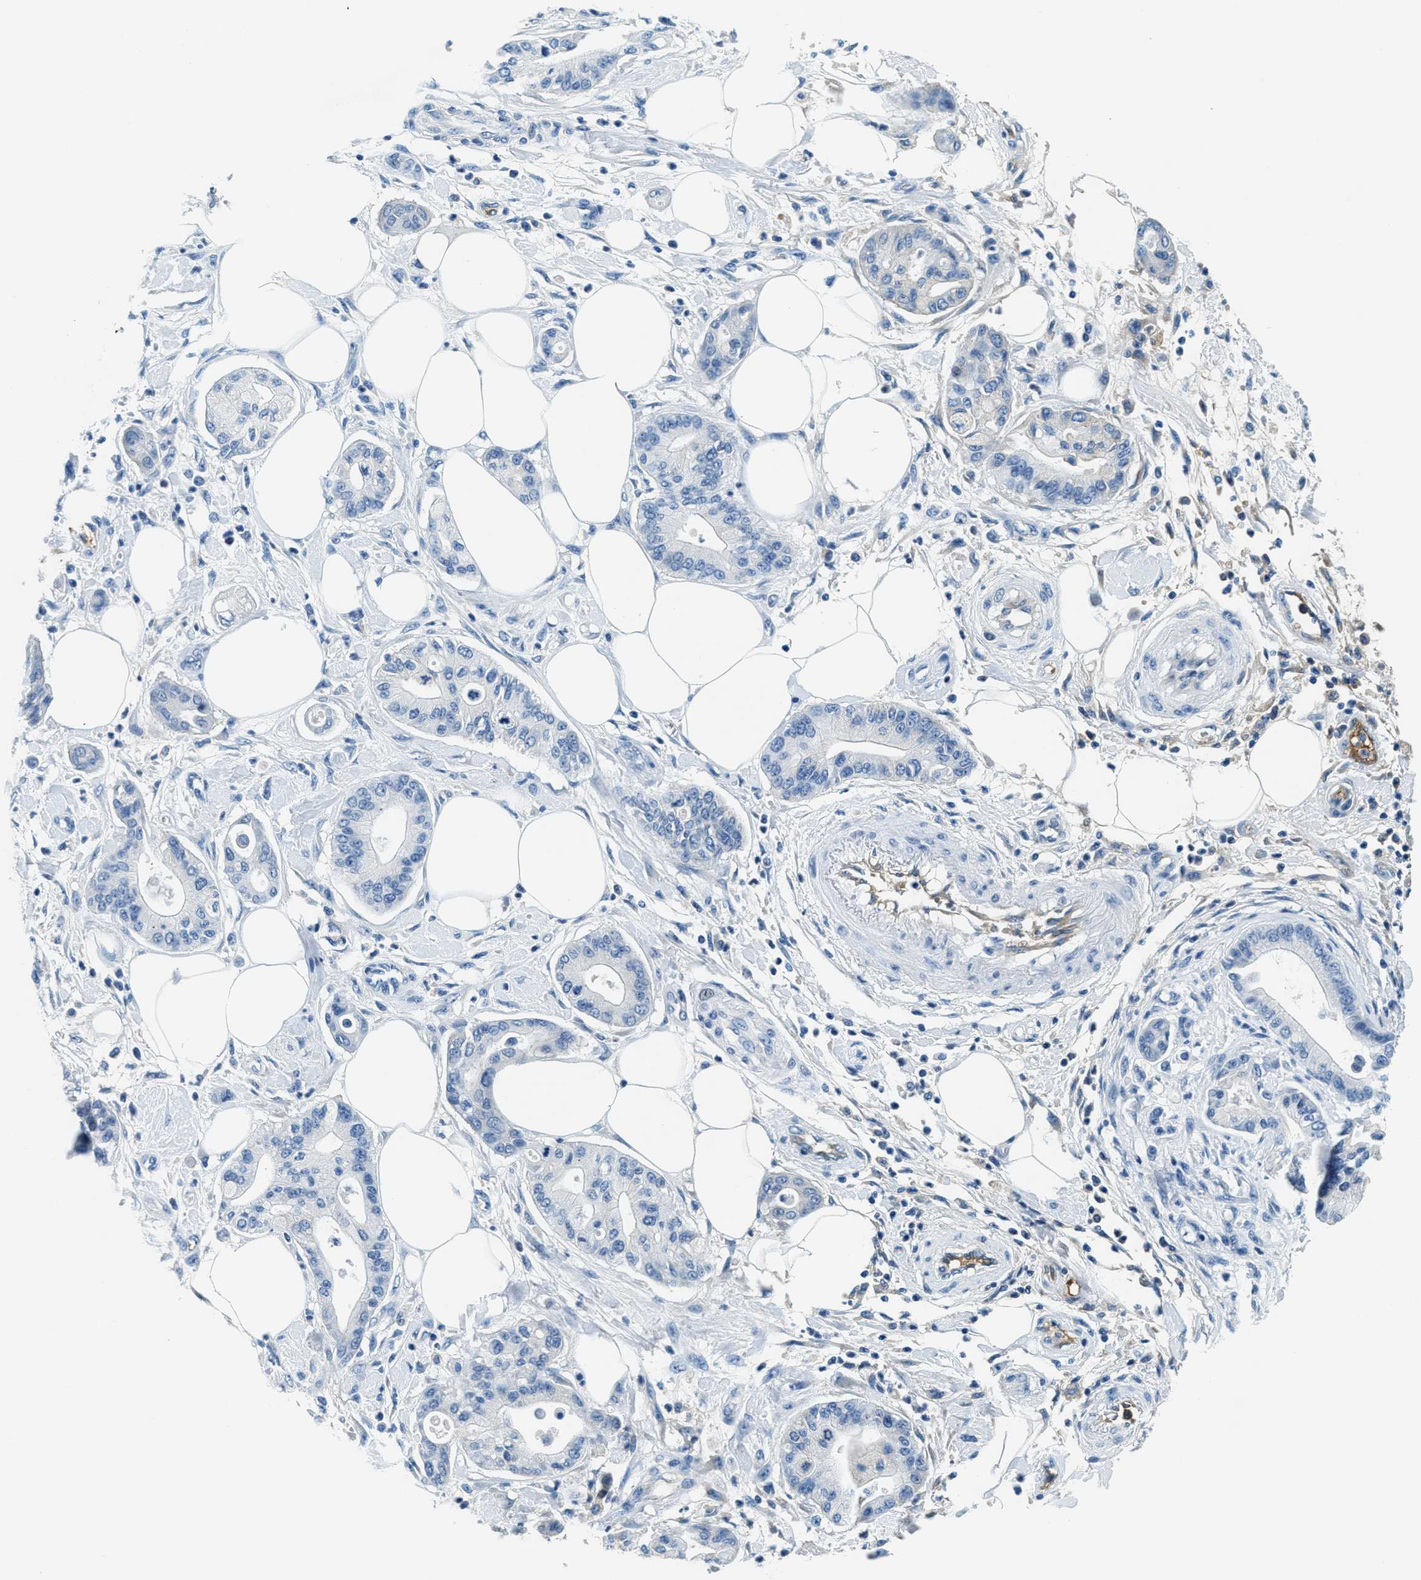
{"staining": {"intensity": "negative", "quantity": "none", "location": "none"}, "tissue": "pancreatic cancer", "cell_type": "Tumor cells", "image_type": "cancer", "snomed": [{"axis": "morphology", "description": "Adenocarcinoma, NOS"}, {"axis": "morphology", "description": "Adenocarcinoma, metastatic, NOS"}, {"axis": "topography", "description": "Lymph node"}, {"axis": "topography", "description": "Pancreas"}, {"axis": "topography", "description": "Duodenum"}], "caption": "Adenocarcinoma (pancreatic) was stained to show a protein in brown. There is no significant staining in tumor cells.", "gene": "A2M", "patient": {"sex": "female", "age": 64}}